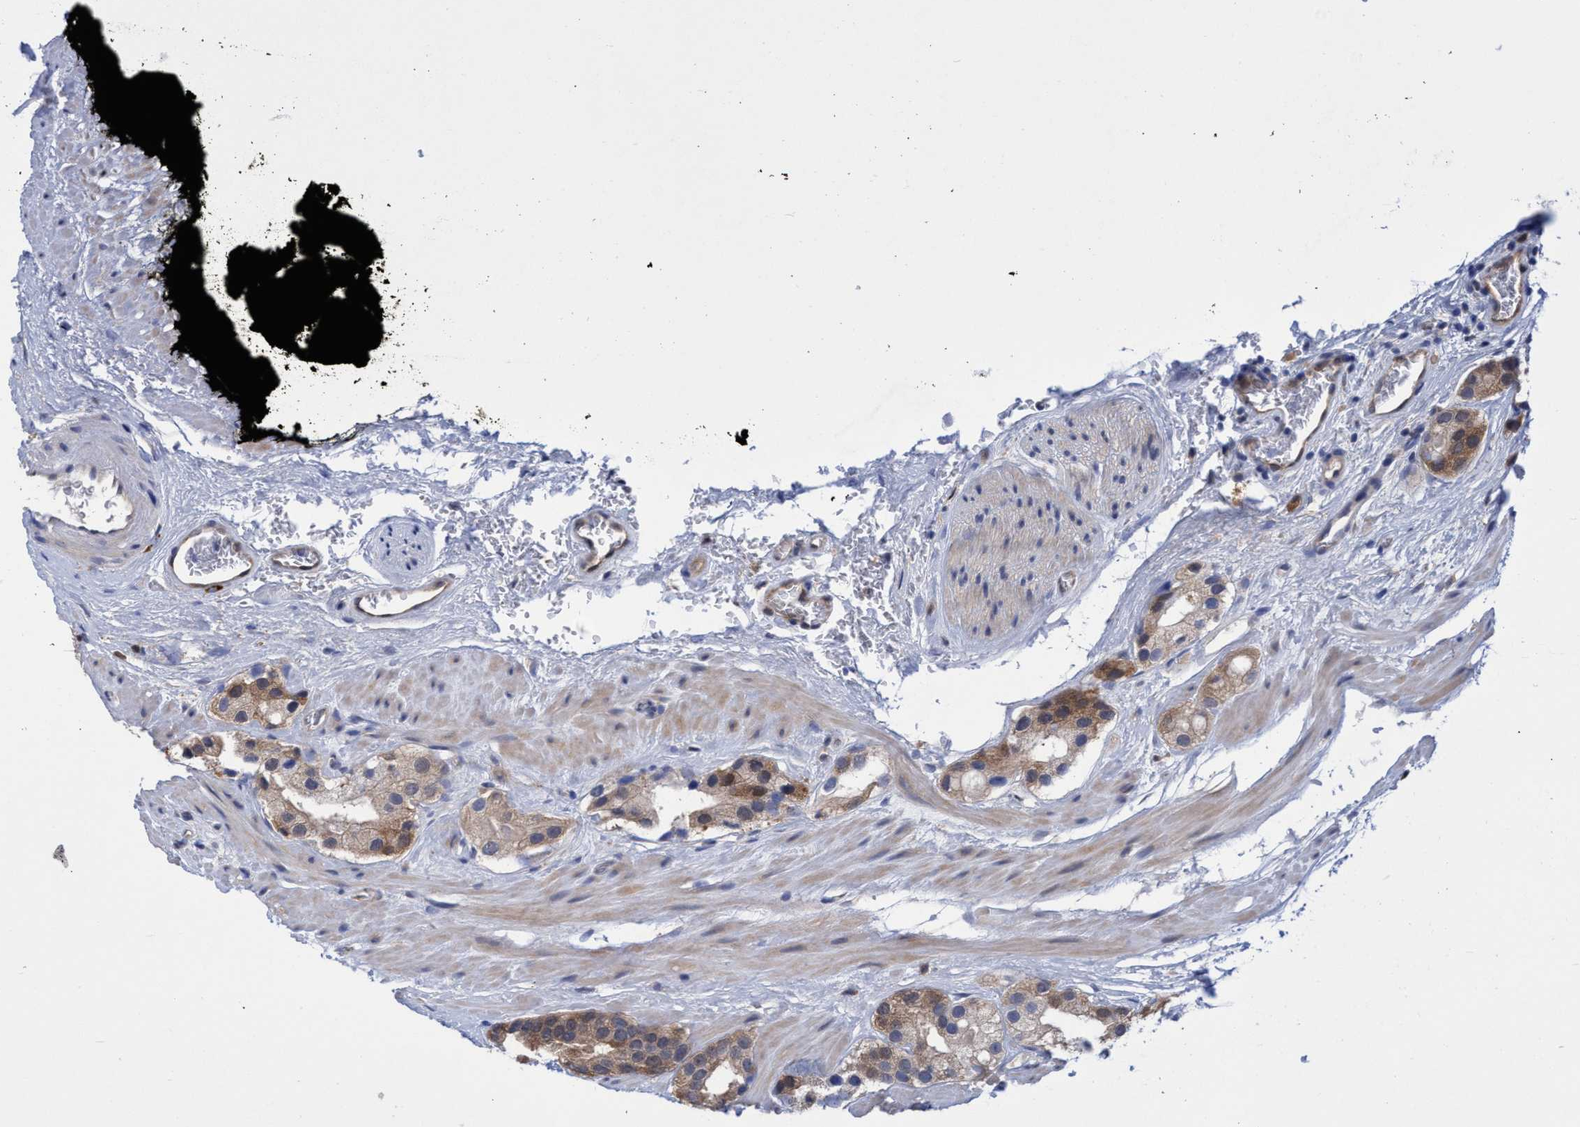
{"staining": {"intensity": "moderate", "quantity": ">75%", "location": "cytoplasmic/membranous"}, "tissue": "prostate cancer", "cell_type": "Tumor cells", "image_type": "cancer", "snomed": [{"axis": "morphology", "description": "Adenocarcinoma, High grade"}, {"axis": "topography", "description": "Prostate"}], "caption": "Human prostate cancer stained with a brown dye exhibits moderate cytoplasmic/membranous positive expression in about >75% of tumor cells.", "gene": "PNPO", "patient": {"sex": "male", "age": 63}}